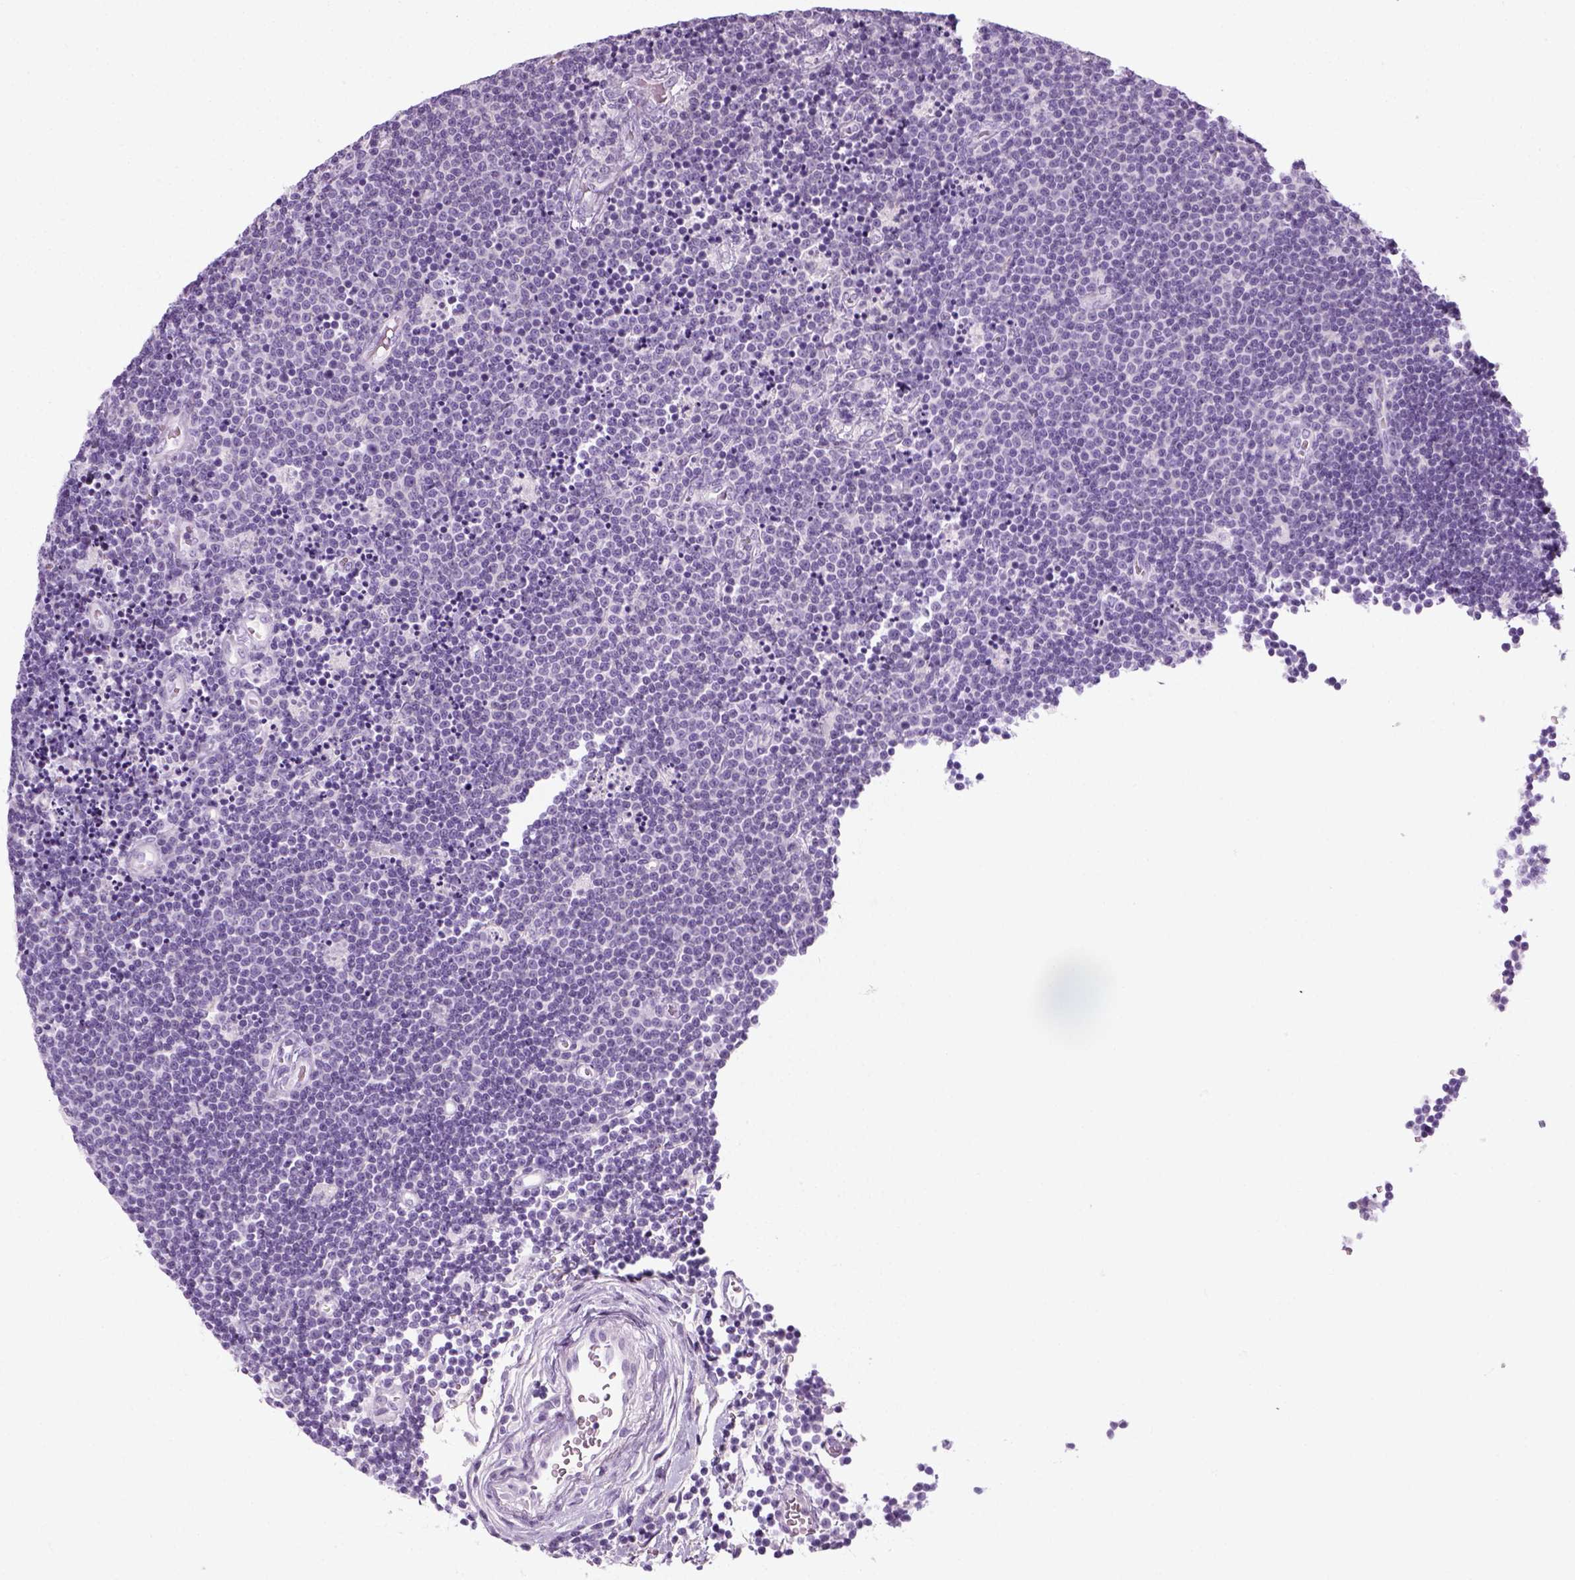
{"staining": {"intensity": "negative", "quantity": "none", "location": "none"}, "tissue": "lymphoma", "cell_type": "Tumor cells", "image_type": "cancer", "snomed": [{"axis": "morphology", "description": "Malignant lymphoma, non-Hodgkin's type, Low grade"}, {"axis": "topography", "description": "Brain"}], "caption": "A high-resolution micrograph shows IHC staining of lymphoma, which exhibits no significant expression in tumor cells.", "gene": "SLC12A5", "patient": {"sex": "female", "age": 66}}